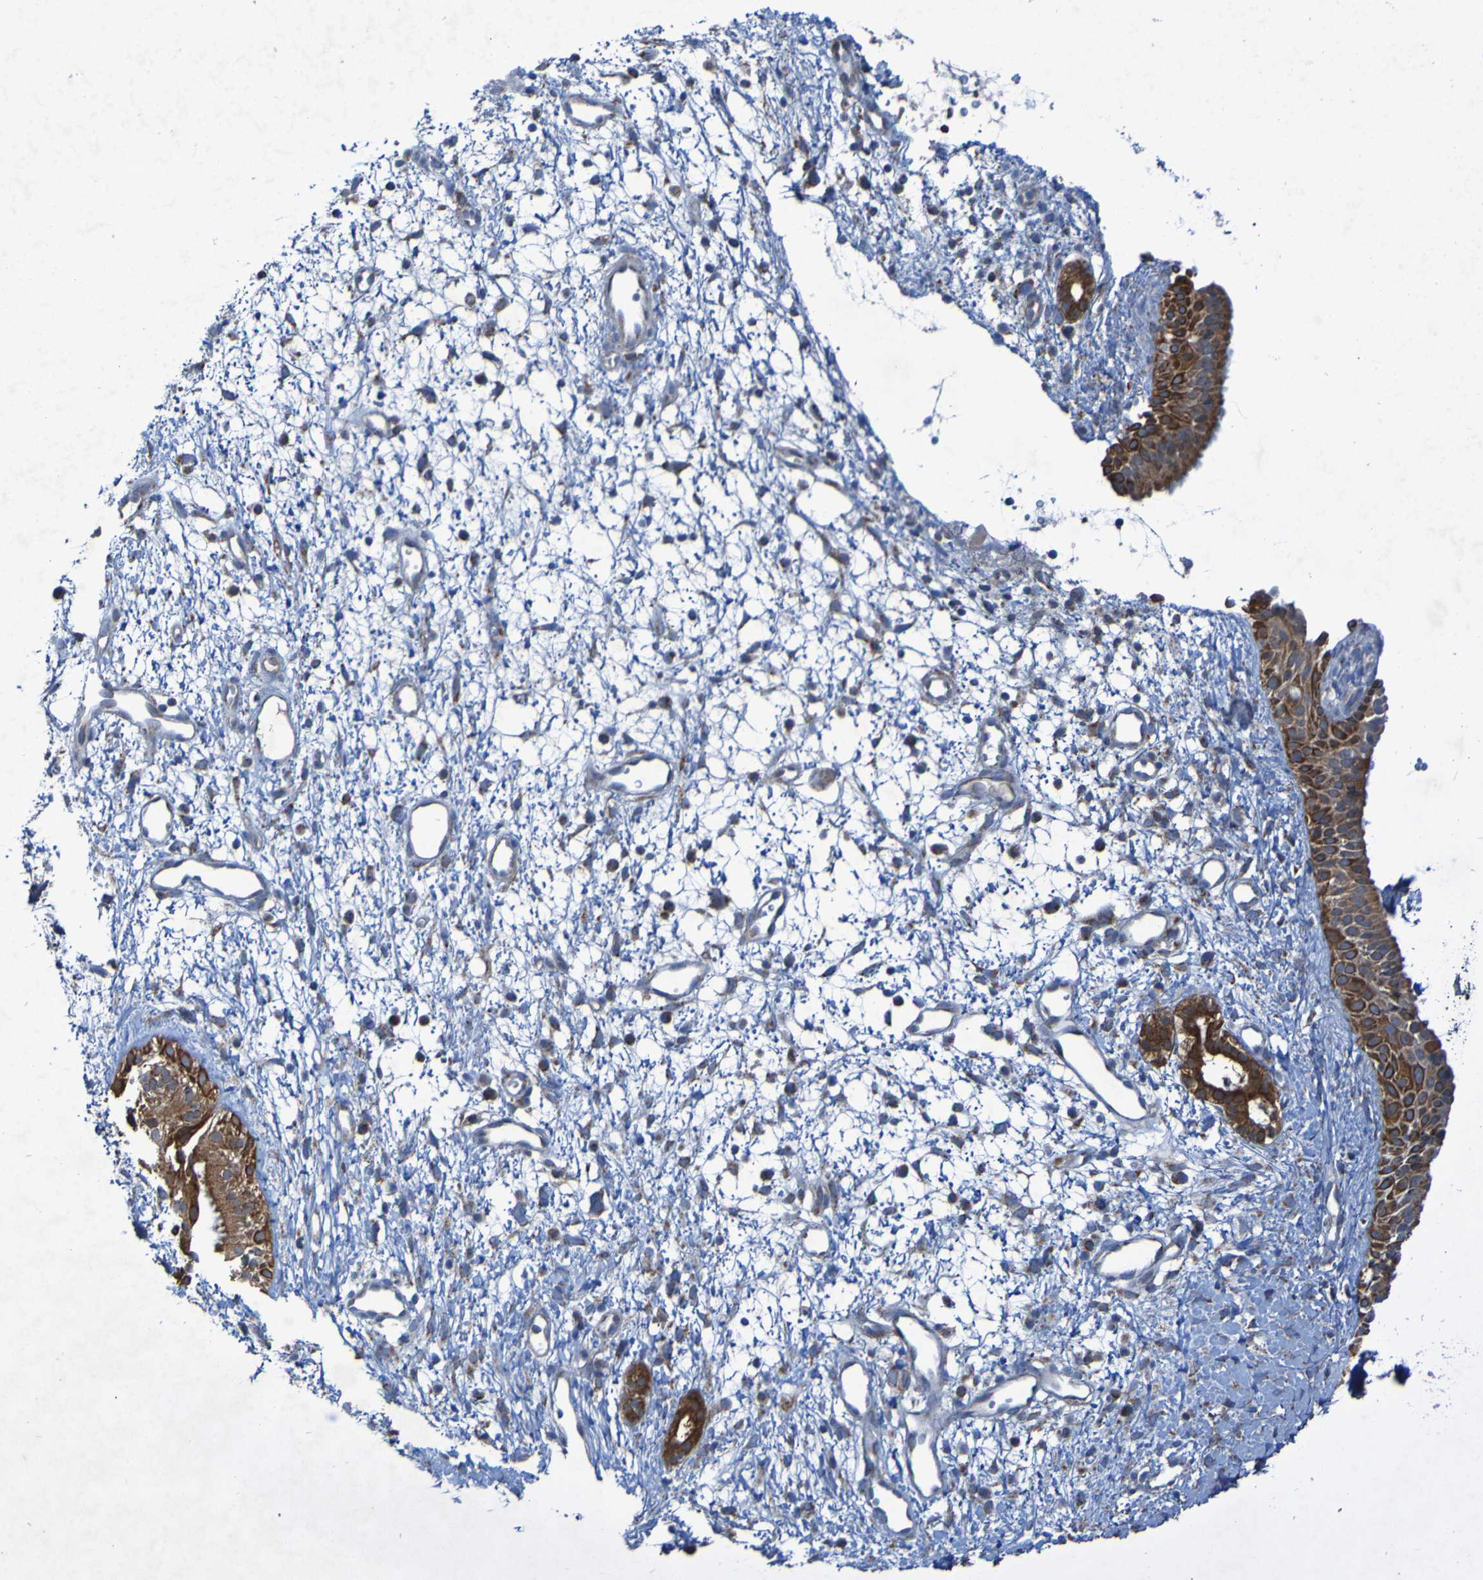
{"staining": {"intensity": "moderate", "quantity": ">75%", "location": "cytoplasmic/membranous"}, "tissue": "nasopharynx", "cell_type": "Respiratory epithelial cells", "image_type": "normal", "snomed": [{"axis": "morphology", "description": "Normal tissue, NOS"}, {"axis": "topography", "description": "Nasopharynx"}], "caption": "The photomicrograph displays a brown stain indicating the presence of a protein in the cytoplasmic/membranous of respiratory epithelial cells in nasopharynx. The protein of interest is stained brown, and the nuclei are stained in blue (DAB IHC with brightfield microscopy, high magnification).", "gene": "CCDC51", "patient": {"sex": "male", "age": 22}}